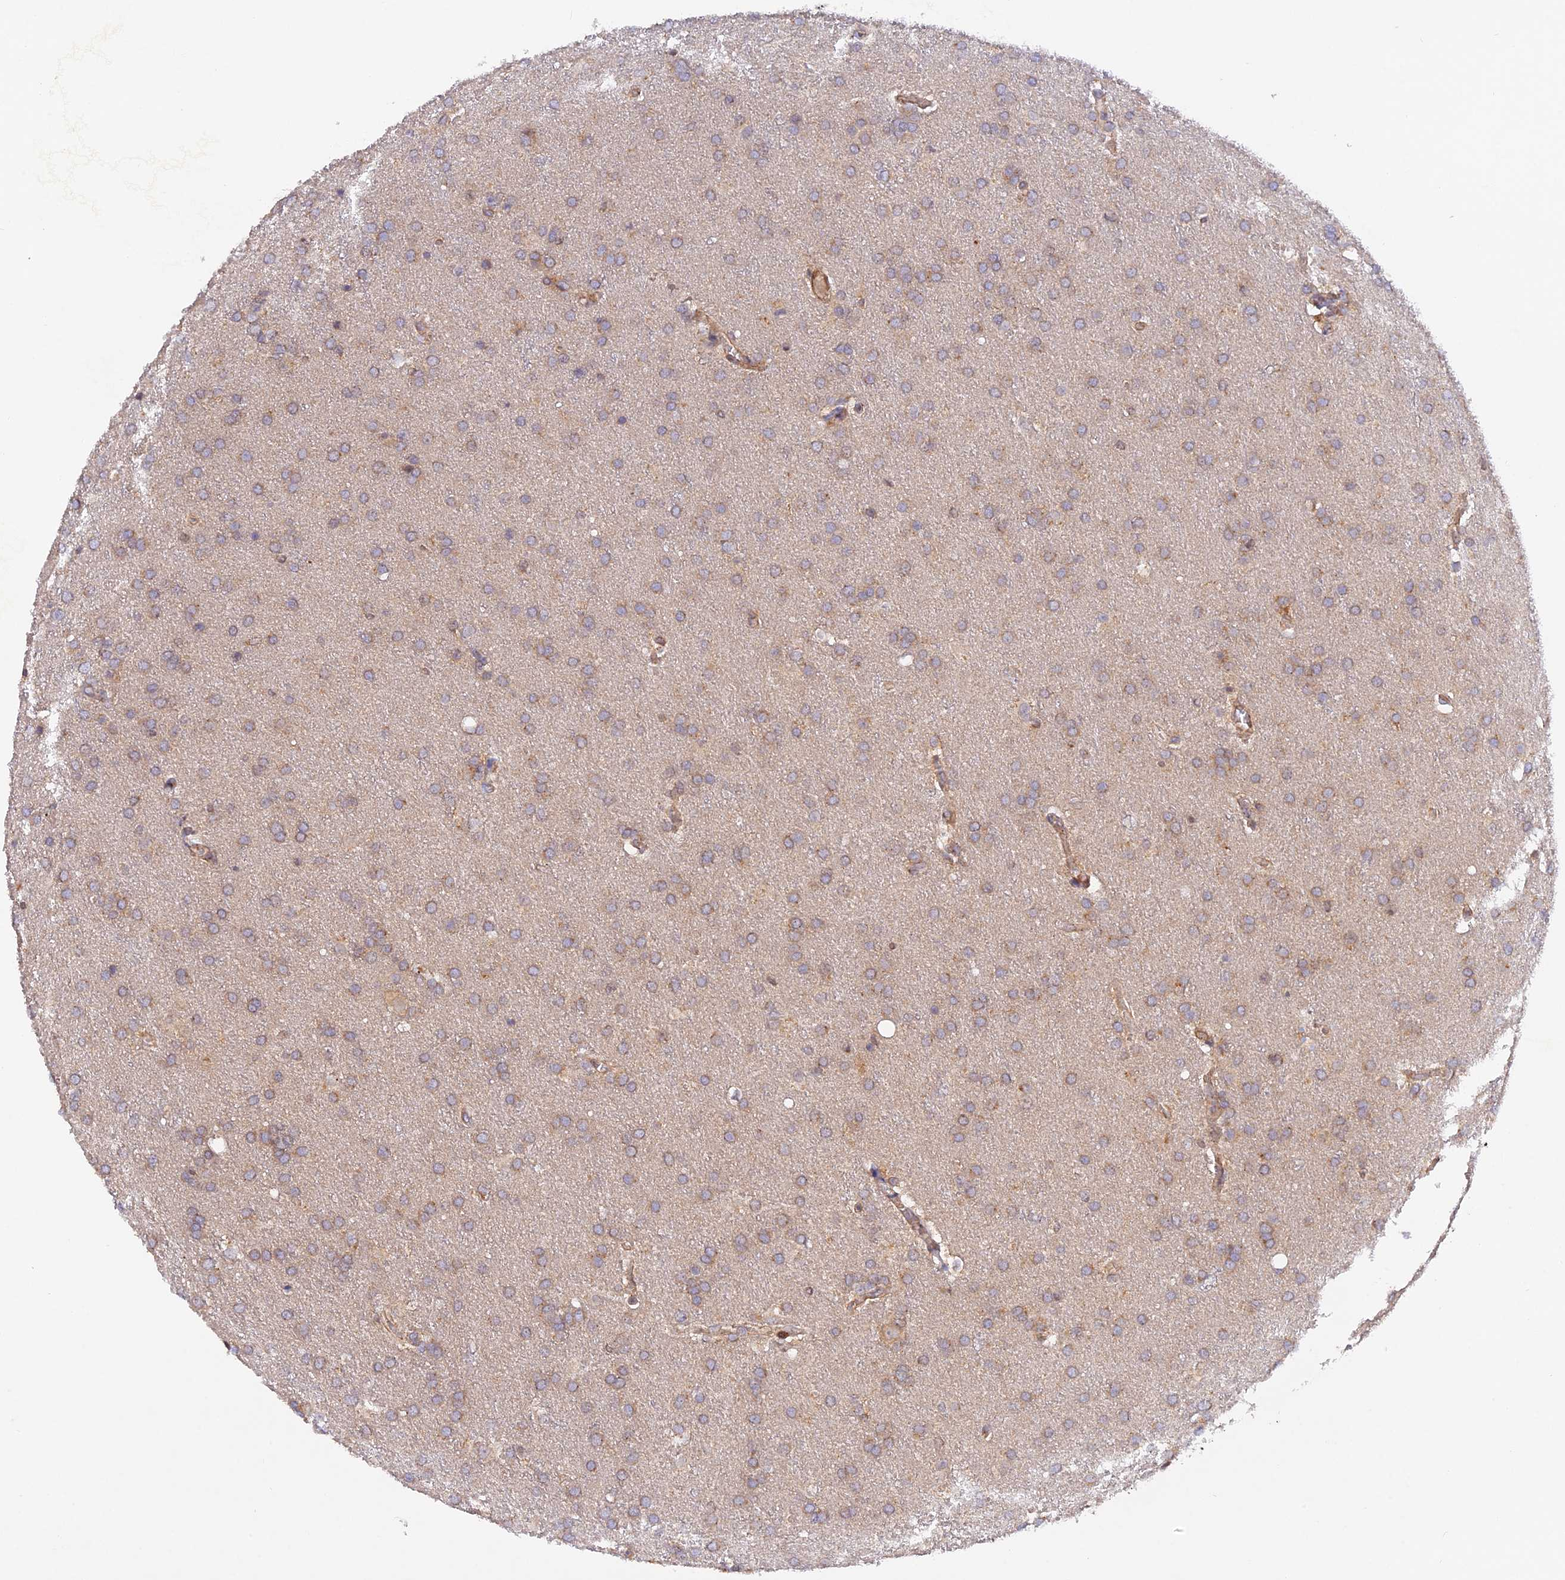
{"staining": {"intensity": "moderate", "quantity": "25%-75%", "location": "cytoplasmic/membranous"}, "tissue": "glioma", "cell_type": "Tumor cells", "image_type": "cancer", "snomed": [{"axis": "morphology", "description": "Glioma, malignant, Low grade"}, {"axis": "topography", "description": "Brain"}], "caption": "Immunohistochemistry image of neoplastic tissue: glioma stained using immunohistochemistry reveals medium levels of moderate protein expression localized specifically in the cytoplasmic/membranous of tumor cells, appearing as a cytoplasmic/membranous brown color.", "gene": "WDFY4", "patient": {"sex": "female", "age": 32}}